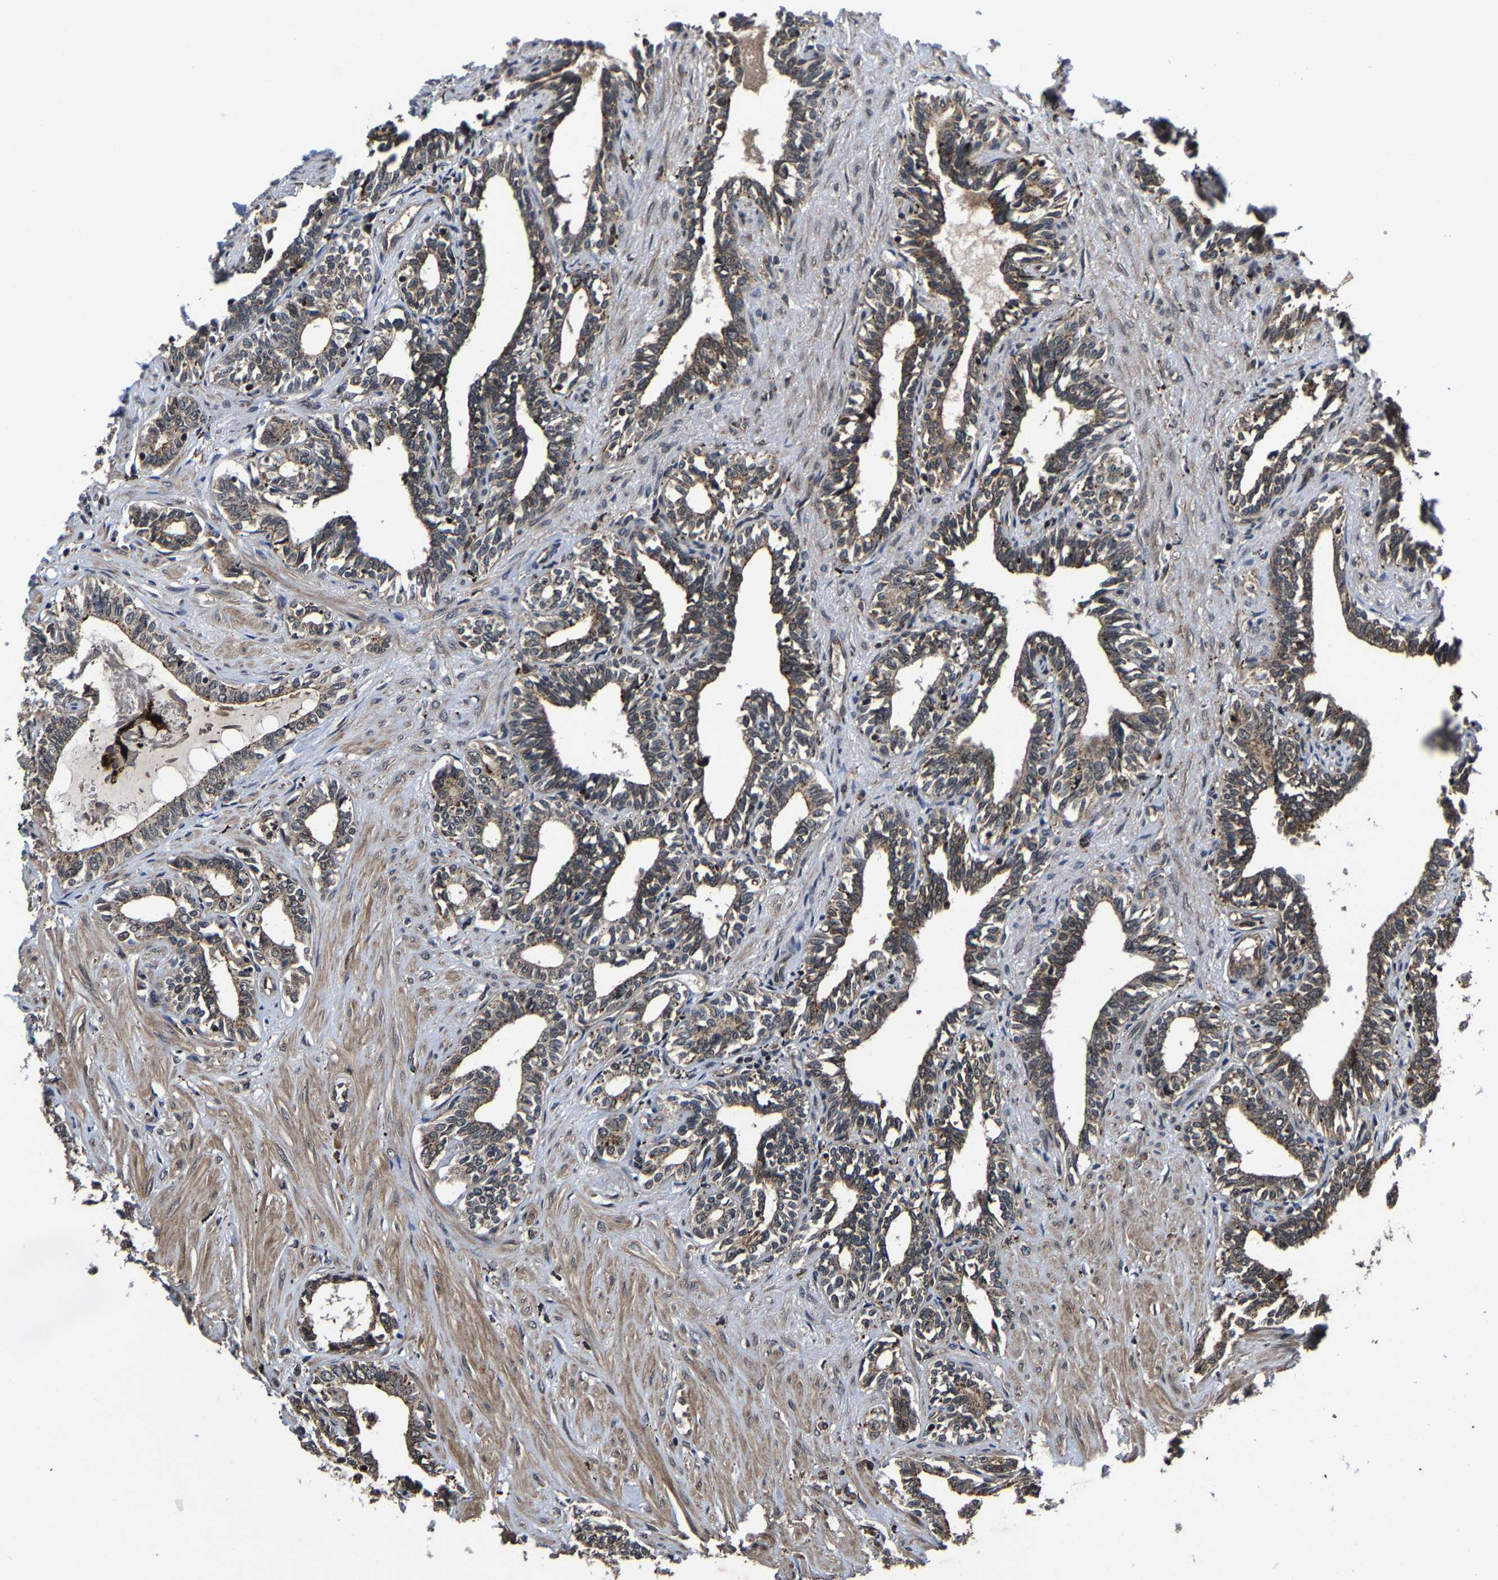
{"staining": {"intensity": "weak", "quantity": ">75%", "location": "cytoplasmic/membranous"}, "tissue": "seminal vesicle", "cell_type": "Glandular cells", "image_type": "normal", "snomed": [{"axis": "morphology", "description": "Normal tissue, NOS"}, {"axis": "morphology", "description": "Adenocarcinoma, High grade"}, {"axis": "topography", "description": "Prostate"}, {"axis": "topography", "description": "Seminal veicle"}], "caption": "The immunohistochemical stain labels weak cytoplasmic/membranous staining in glandular cells of unremarkable seminal vesicle. Using DAB (3,3'-diaminobenzidine) (brown) and hematoxylin (blue) stains, captured at high magnification using brightfield microscopy.", "gene": "ZCCHC7", "patient": {"sex": "male", "age": 55}}